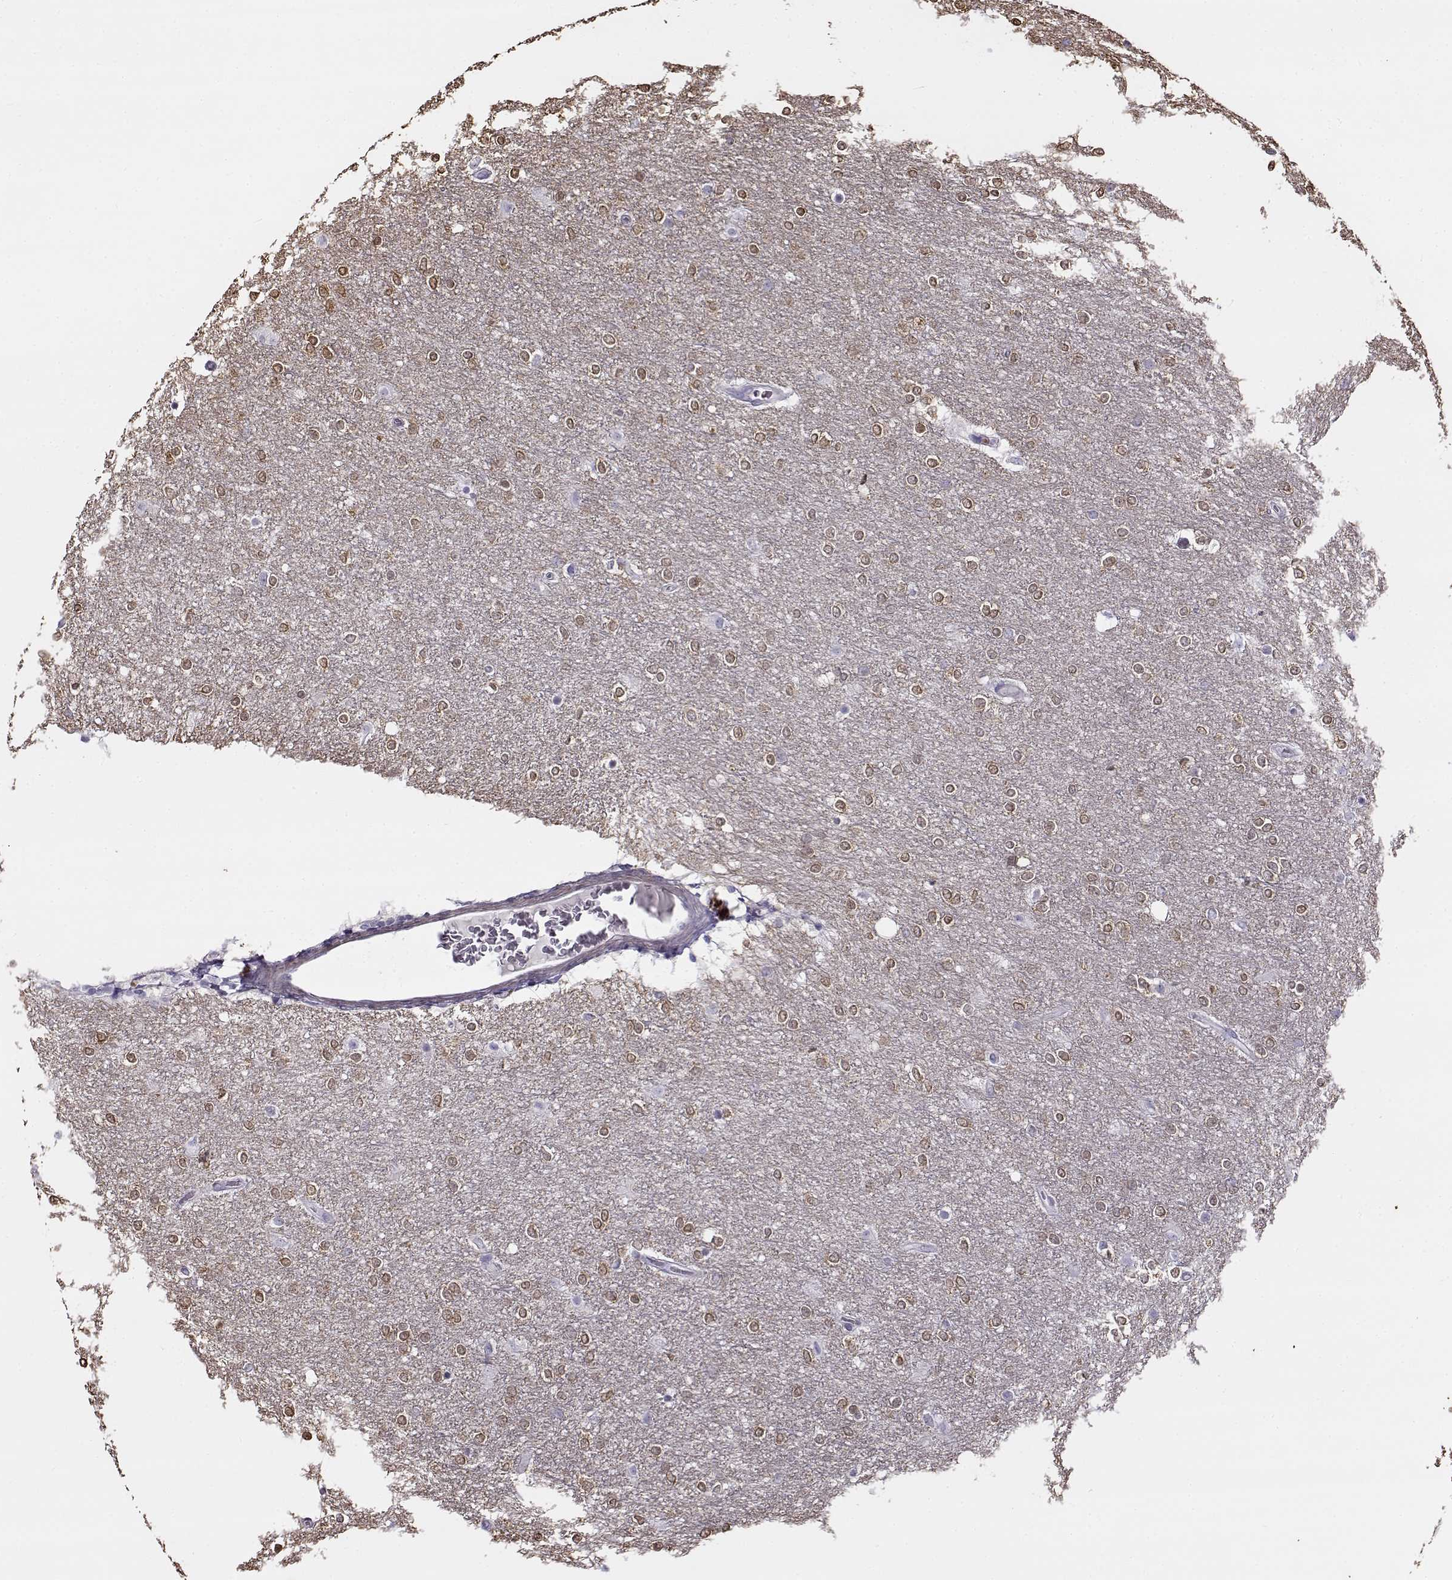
{"staining": {"intensity": "moderate", "quantity": ">75%", "location": "cytoplasmic/membranous"}, "tissue": "glioma", "cell_type": "Tumor cells", "image_type": "cancer", "snomed": [{"axis": "morphology", "description": "Glioma, malignant, High grade"}, {"axis": "topography", "description": "Brain"}], "caption": "Glioma stained with immunohistochemistry (IHC) demonstrates moderate cytoplasmic/membranous staining in approximately >75% of tumor cells.", "gene": "UCP3", "patient": {"sex": "female", "age": 61}}